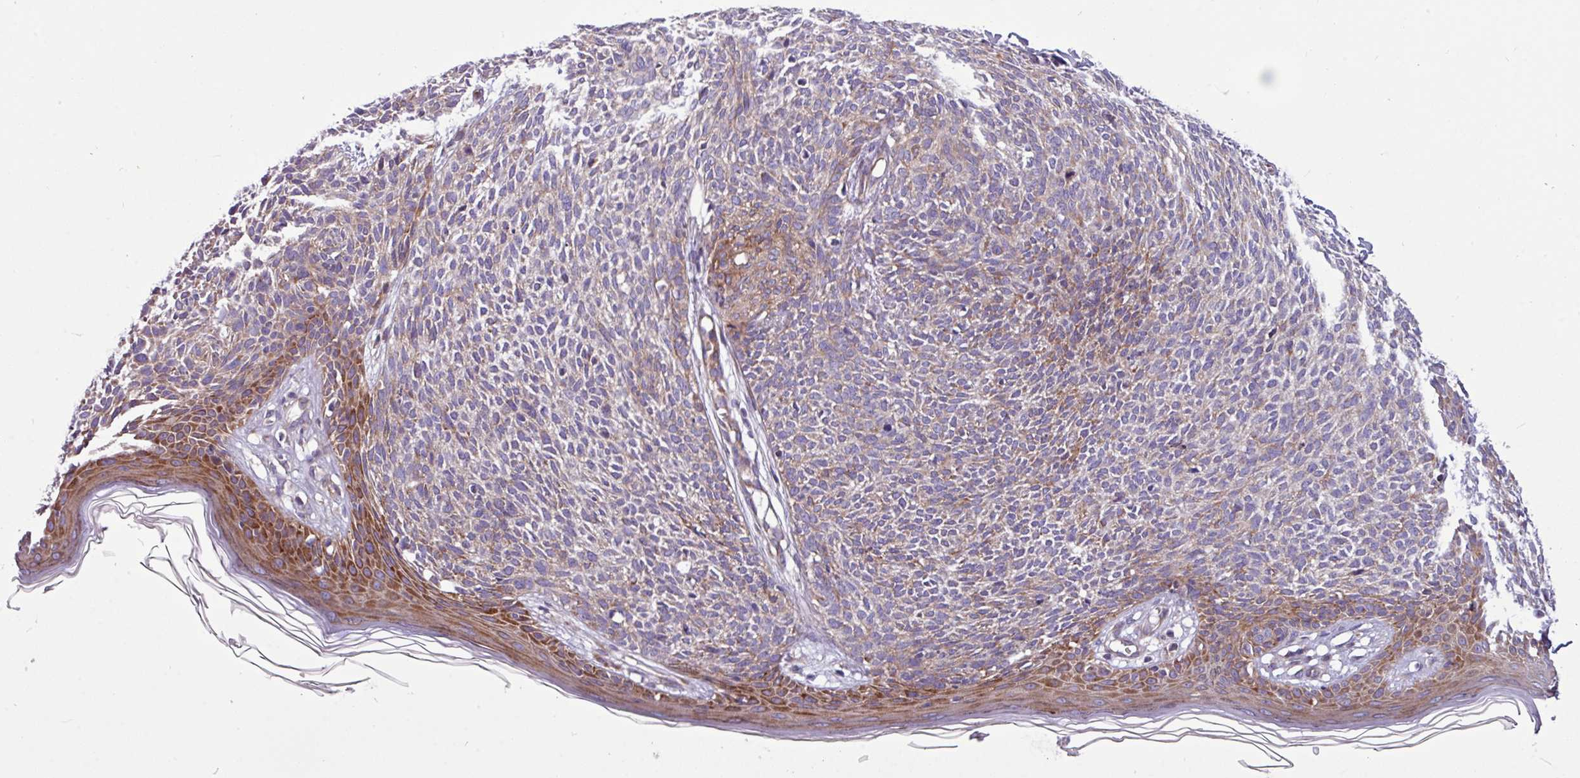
{"staining": {"intensity": "weak", "quantity": ">75%", "location": "cytoplasmic/membranous"}, "tissue": "skin cancer", "cell_type": "Tumor cells", "image_type": "cancer", "snomed": [{"axis": "morphology", "description": "Basal cell carcinoma"}, {"axis": "topography", "description": "Skin"}], "caption": "A high-resolution micrograph shows immunohistochemistry staining of skin basal cell carcinoma, which demonstrates weak cytoplasmic/membranous expression in about >75% of tumor cells.", "gene": "MROH2A", "patient": {"sex": "female", "age": 66}}